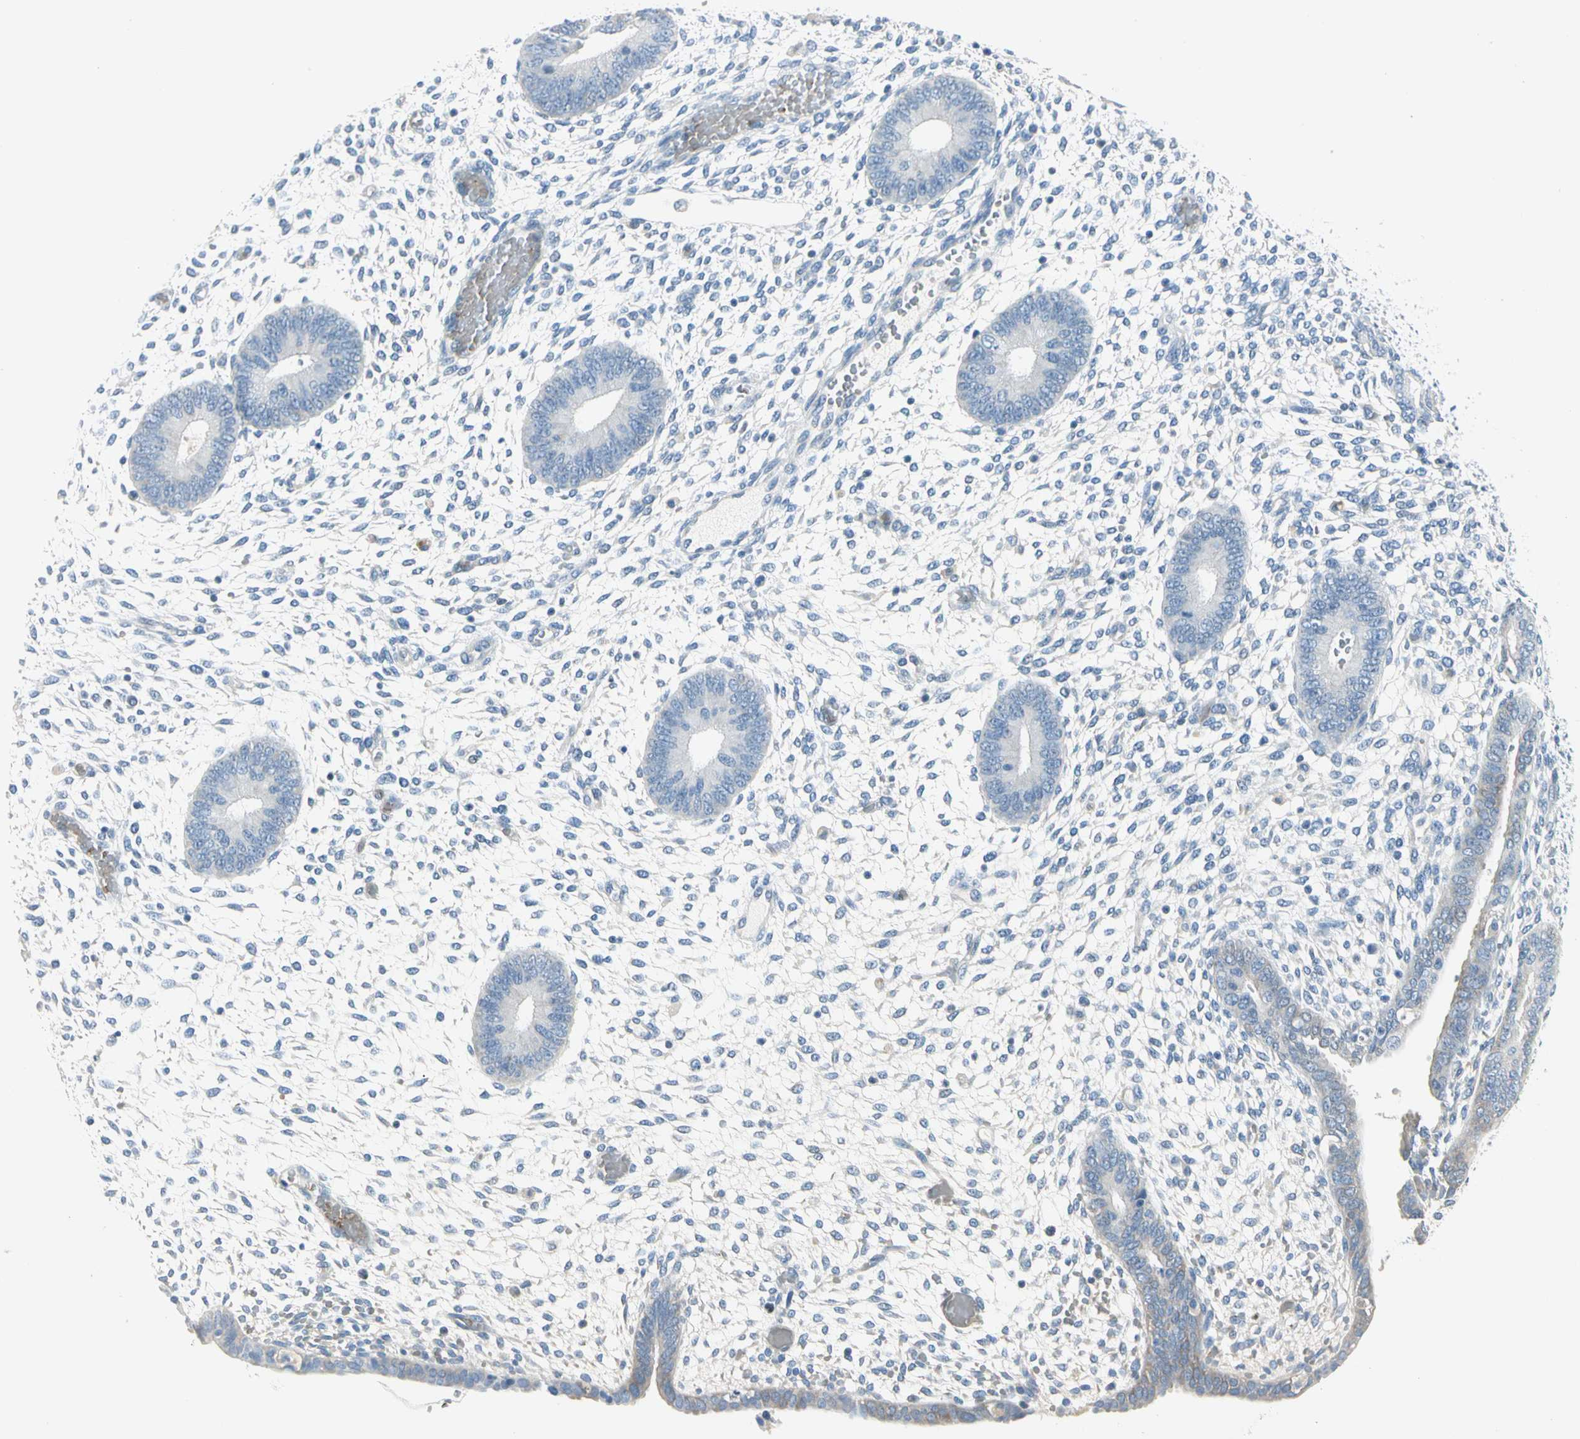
{"staining": {"intensity": "negative", "quantity": "none", "location": "none"}, "tissue": "endometrium", "cell_type": "Cells in endometrial stroma", "image_type": "normal", "snomed": [{"axis": "morphology", "description": "Normal tissue, NOS"}, {"axis": "topography", "description": "Endometrium"}], "caption": "Histopathology image shows no protein positivity in cells in endometrial stroma of unremarkable endometrium.", "gene": "CA1", "patient": {"sex": "female", "age": 42}}